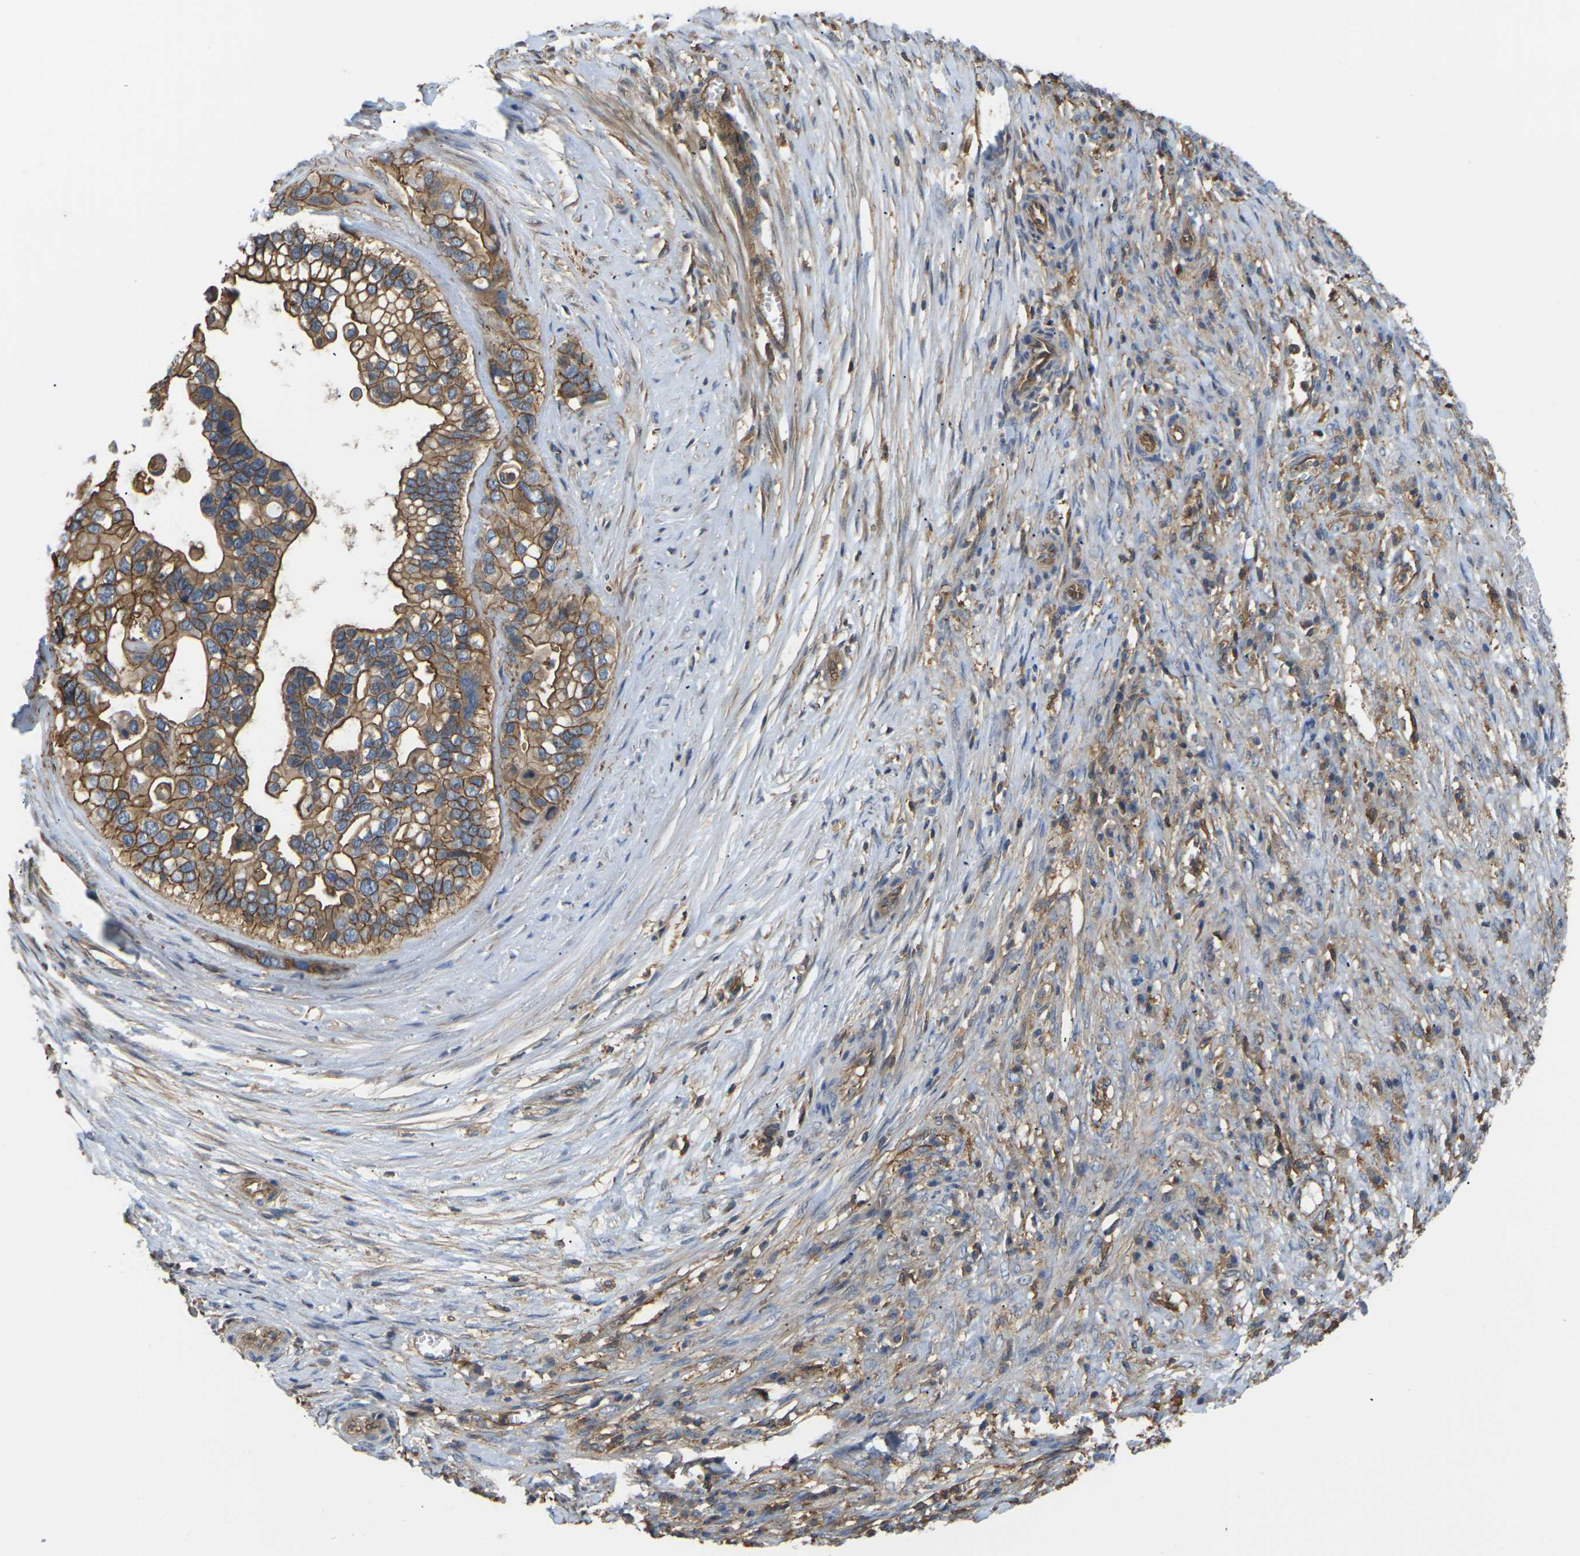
{"staining": {"intensity": "moderate", "quantity": ">75%", "location": "cytoplasmic/membranous"}, "tissue": "ovarian cancer", "cell_type": "Tumor cells", "image_type": "cancer", "snomed": [{"axis": "morphology", "description": "Cystadenocarcinoma, mucinous, NOS"}, {"axis": "topography", "description": "Ovary"}], "caption": "Protein analysis of ovarian cancer tissue displays moderate cytoplasmic/membranous expression in about >75% of tumor cells.", "gene": "IQGAP1", "patient": {"sex": "female", "age": 80}}